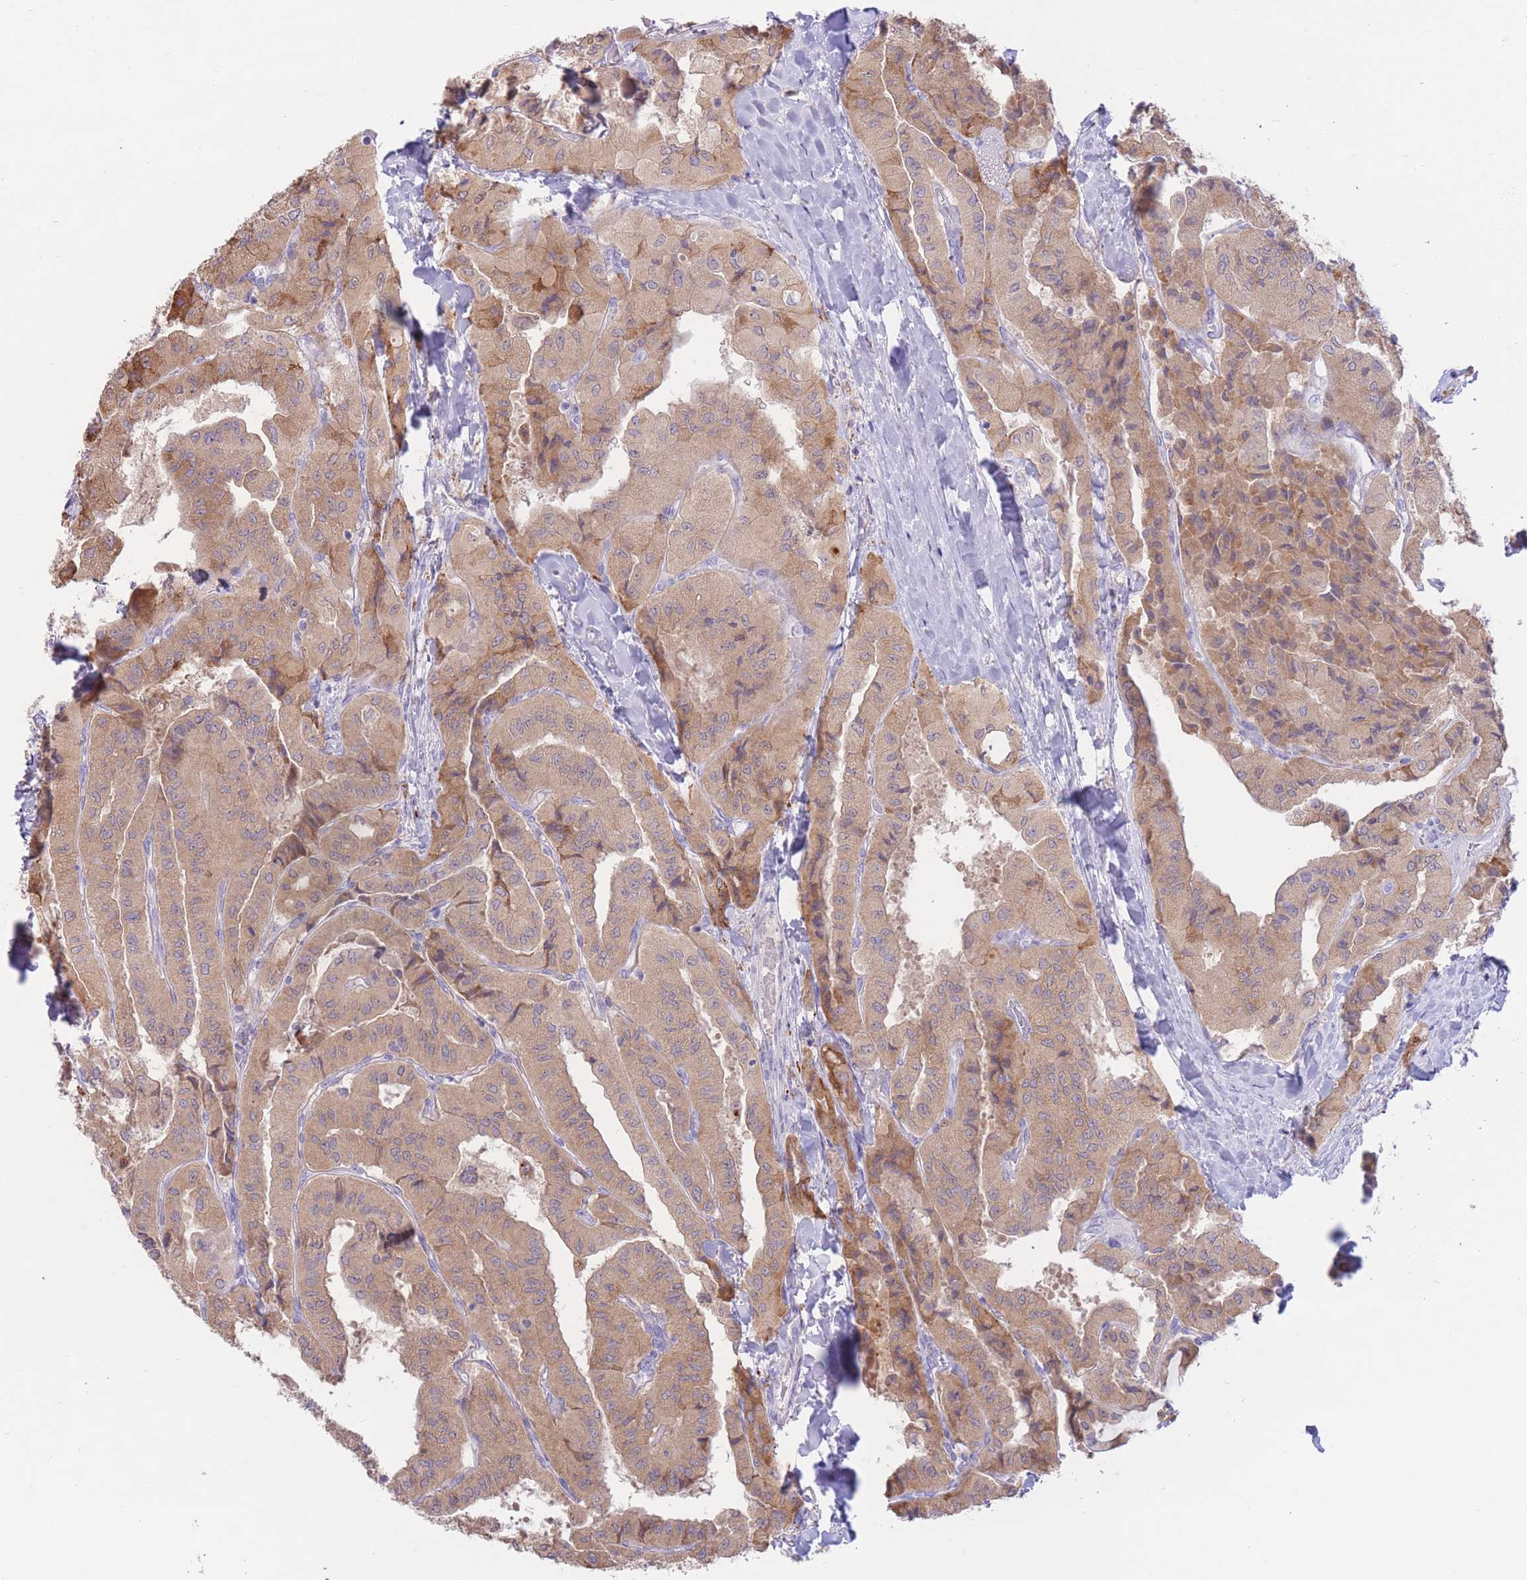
{"staining": {"intensity": "moderate", "quantity": ">75%", "location": "cytoplasmic/membranous"}, "tissue": "thyroid cancer", "cell_type": "Tumor cells", "image_type": "cancer", "snomed": [{"axis": "morphology", "description": "Normal tissue, NOS"}, {"axis": "morphology", "description": "Papillary adenocarcinoma, NOS"}, {"axis": "topography", "description": "Thyroid gland"}], "caption": "Protein staining shows moderate cytoplasmic/membranous positivity in about >75% of tumor cells in thyroid cancer.", "gene": "FAH", "patient": {"sex": "female", "age": 59}}